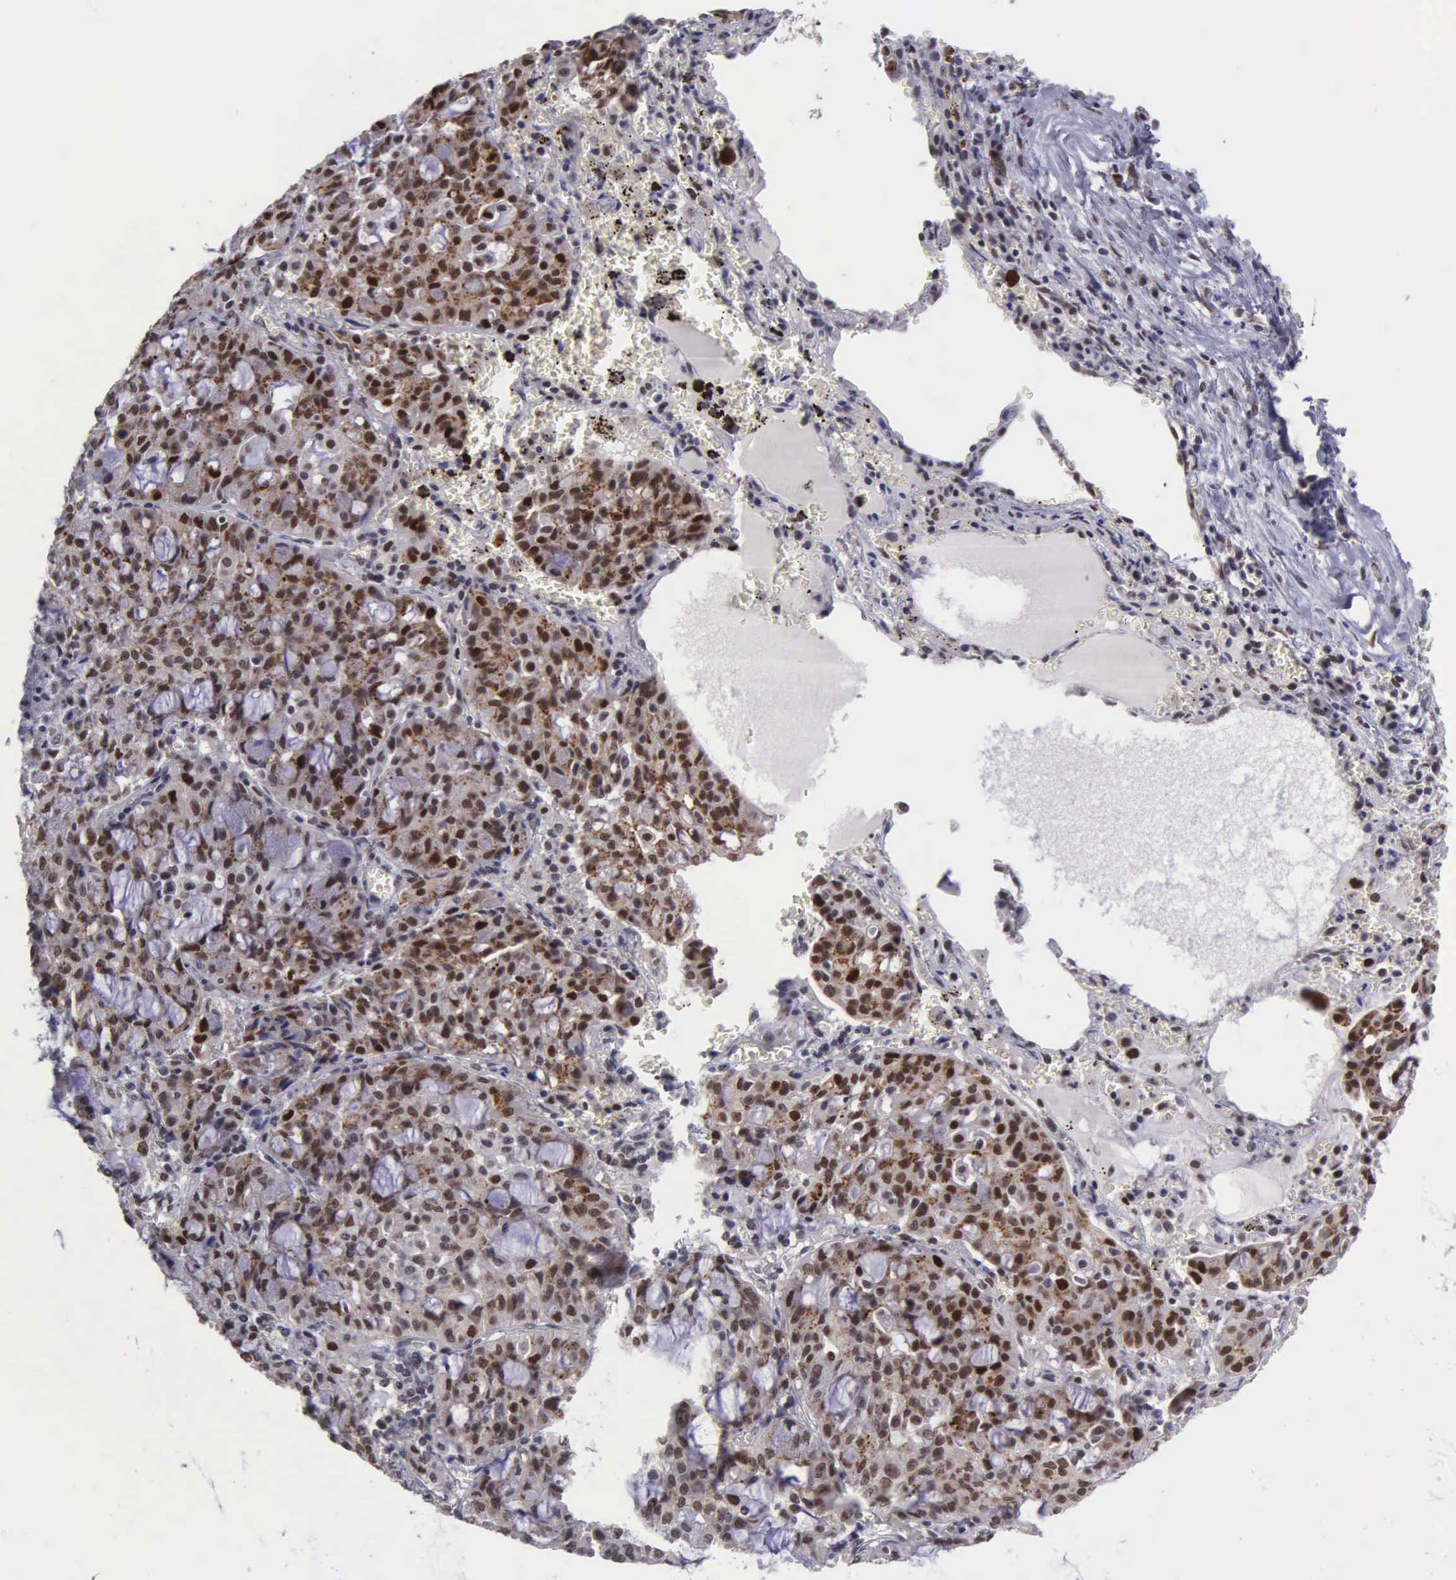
{"staining": {"intensity": "moderate", "quantity": ">75%", "location": "cytoplasmic/membranous,nuclear"}, "tissue": "lung cancer", "cell_type": "Tumor cells", "image_type": "cancer", "snomed": [{"axis": "morphology", "description": "Adenocarcinoma, NOS"}, {"axis": "topography", "description": "Lung"}], "caption": "The immunohistochemical stain labels moderate cytoplasmic/membranous and nuclear staining in tumor cells of lung adenocarcinoma tissue.", "gene": "UBR7", "patient": {"sex": "female", "age": 44}}